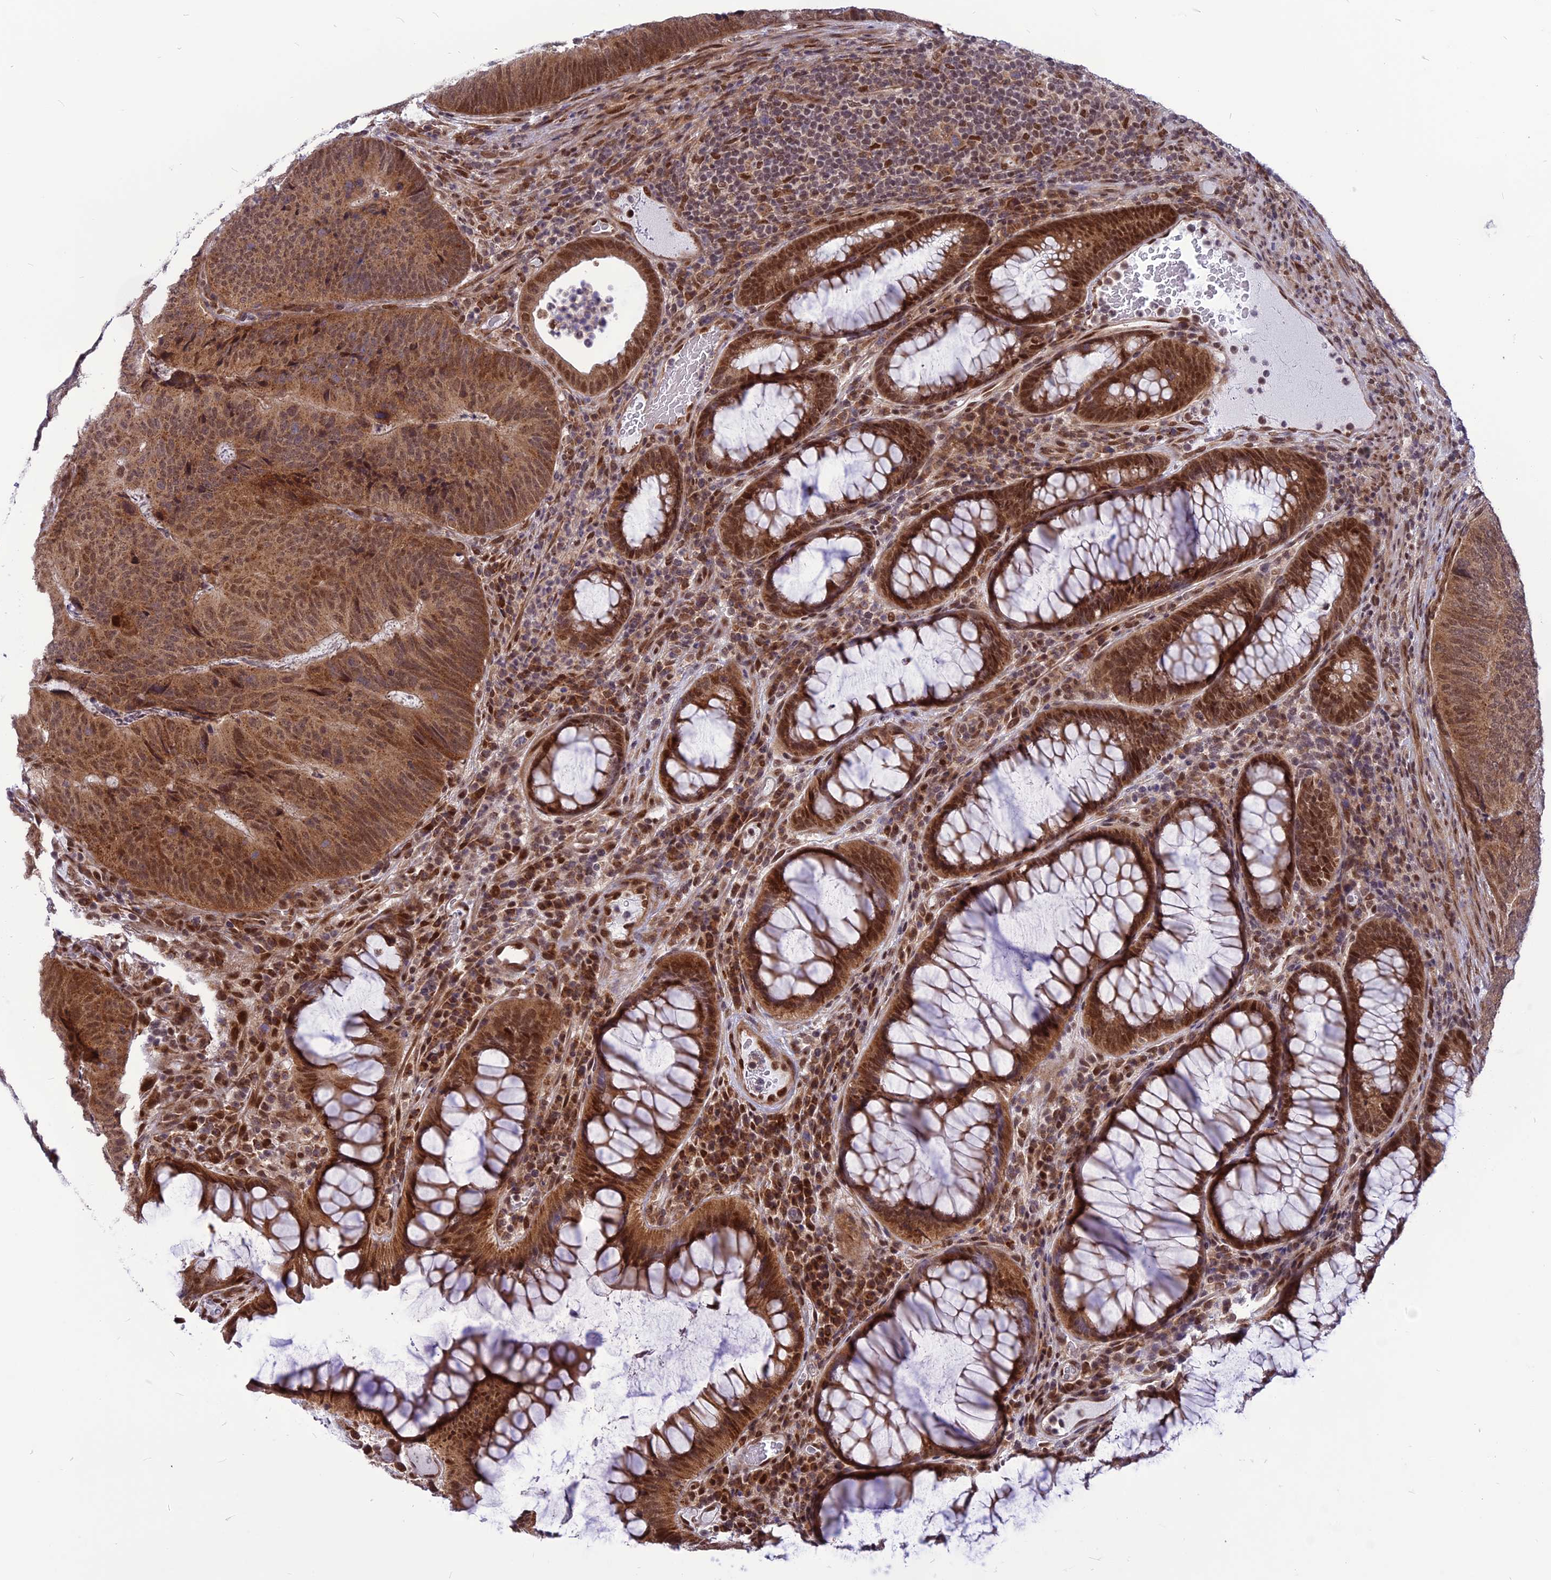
{"staining": {"intensity": "moderate", "quantity": ">75%", "location": "cytoplasmic/membranous,nuclear"}, "tissue": "colorectal cancer", "cell_type": "Tumor cells", "image_type": "cancer", "snomed": [{"axis": "morphology", "description": "Adenocarcinoma, NOS"}, {"axis": "topography", "description": "Colon"}], "caption": "Immunohistochemistry (IHC) (DAB) staining of colorectal cancer displays moderate cytoplasmic/membranous and nuclear protein staining in approximately >75% of tumor cells.", "gene": "RTRAF", "patient": {"sex": "female", "age": 67}}